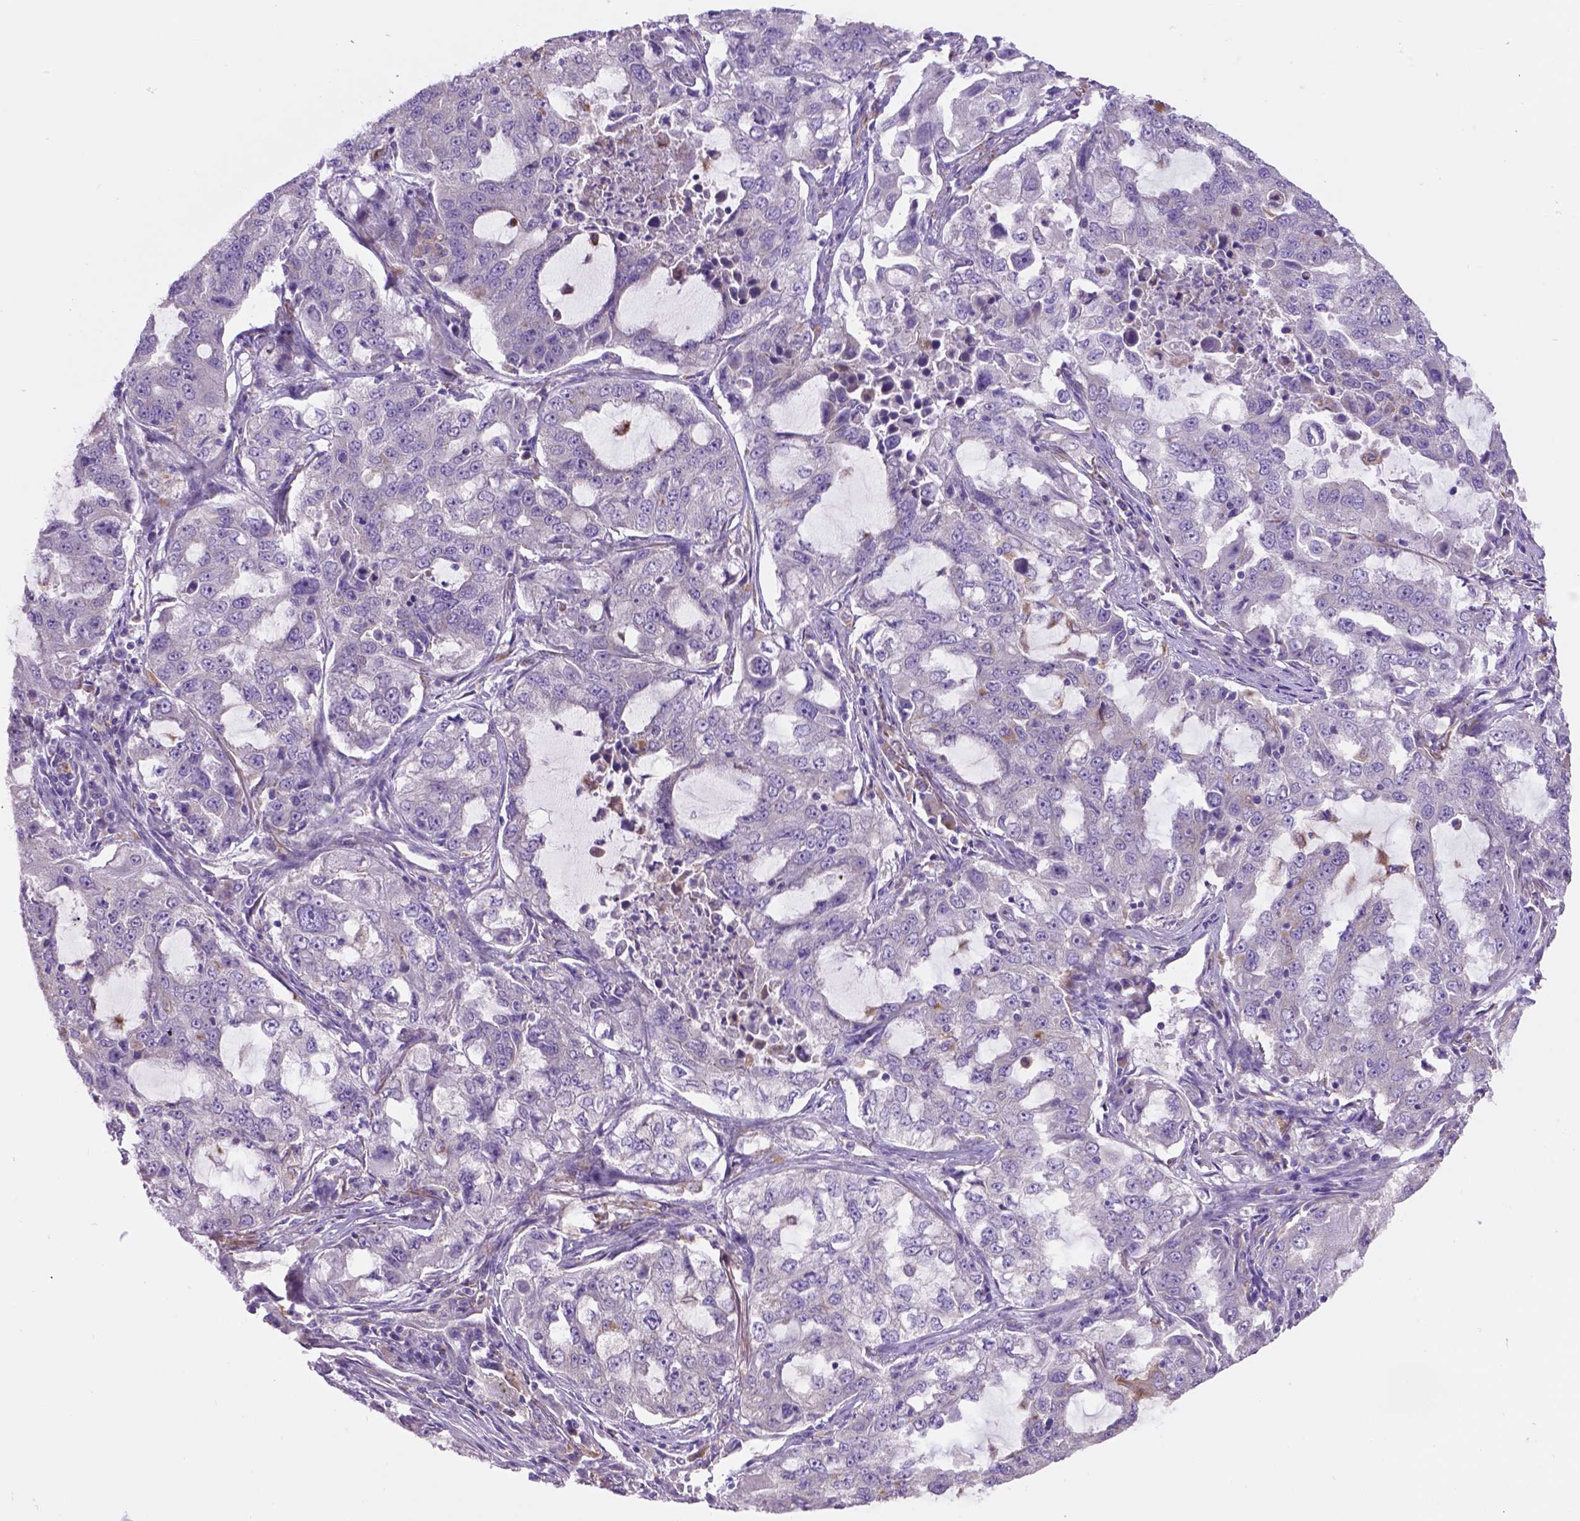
{"staining": {"intensity": "negative", "quantity": "none", "location": "none"}, "tissue": "lung cancer", "cell_type": "Tumor cells", "image_type": "cancer", "snomed": [{"axis": "morphology", "description": "Adenocarcinoma, NOS"}, {"axis": "topography", "description": "Lung"}], "caption": "Tumor cells show no significant protein positivity in adenocarcinoma (lung).", "gene": "CDH7", "patient": {"sex": "female", "age": 61}}